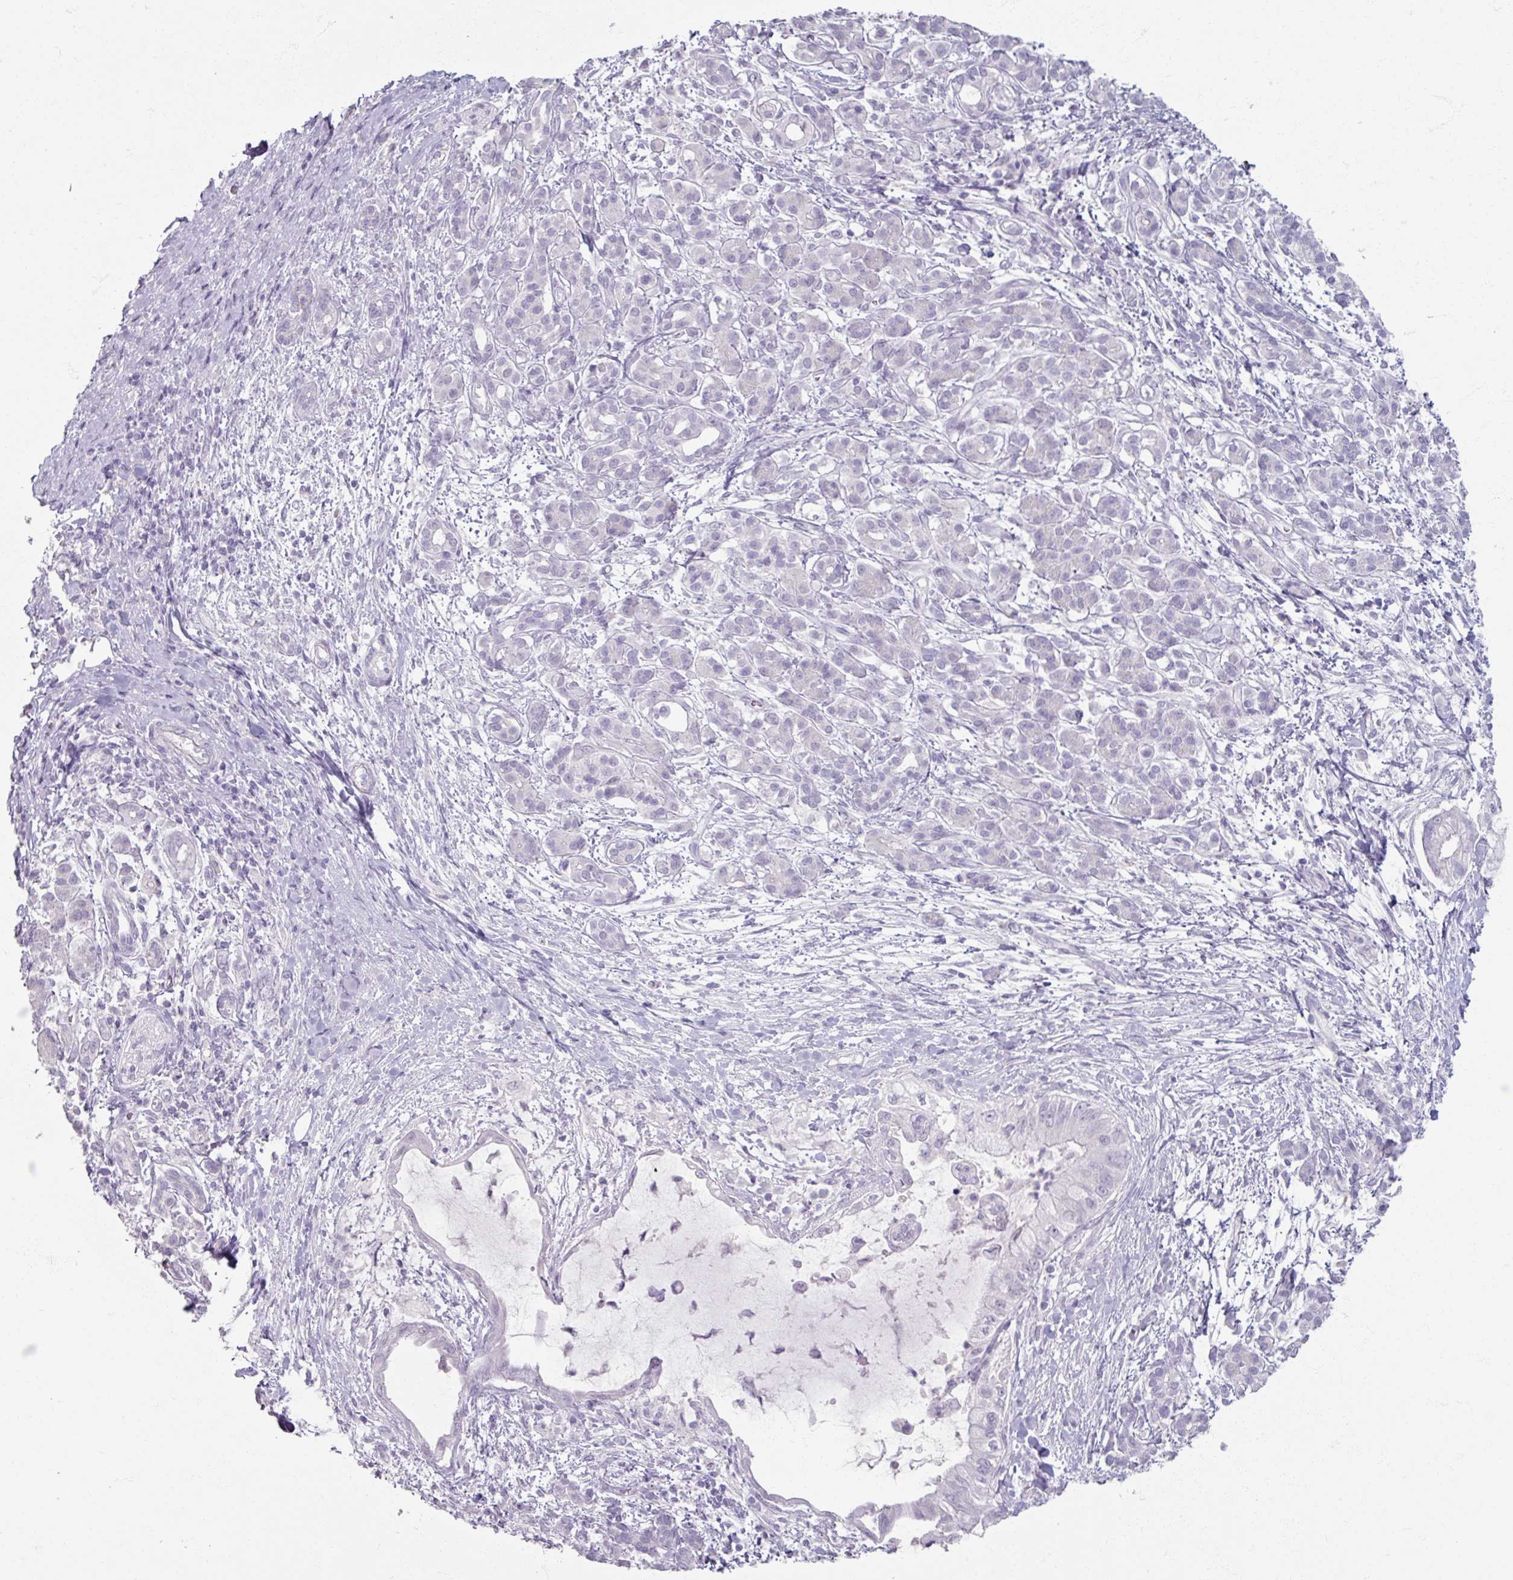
{"staining": {"intensity": "negative", "quantity": "none", "location": "none"}, "tissue": "pancreatic cancer", "cell_type": "Tumor cells", "image_type": "cancer", "snomed": [{"axis": "morphology", "description": "Adenocarcinoma, NOS"}, {"axis": "topography", "description": "Pancreas"}], "caption": "Human pancreatic cancer stained for a protein using immunohistochemistry exhibits no expression in tumor cells.", "gene": "TG", "patient": {"sex": "male", "age": 48}}